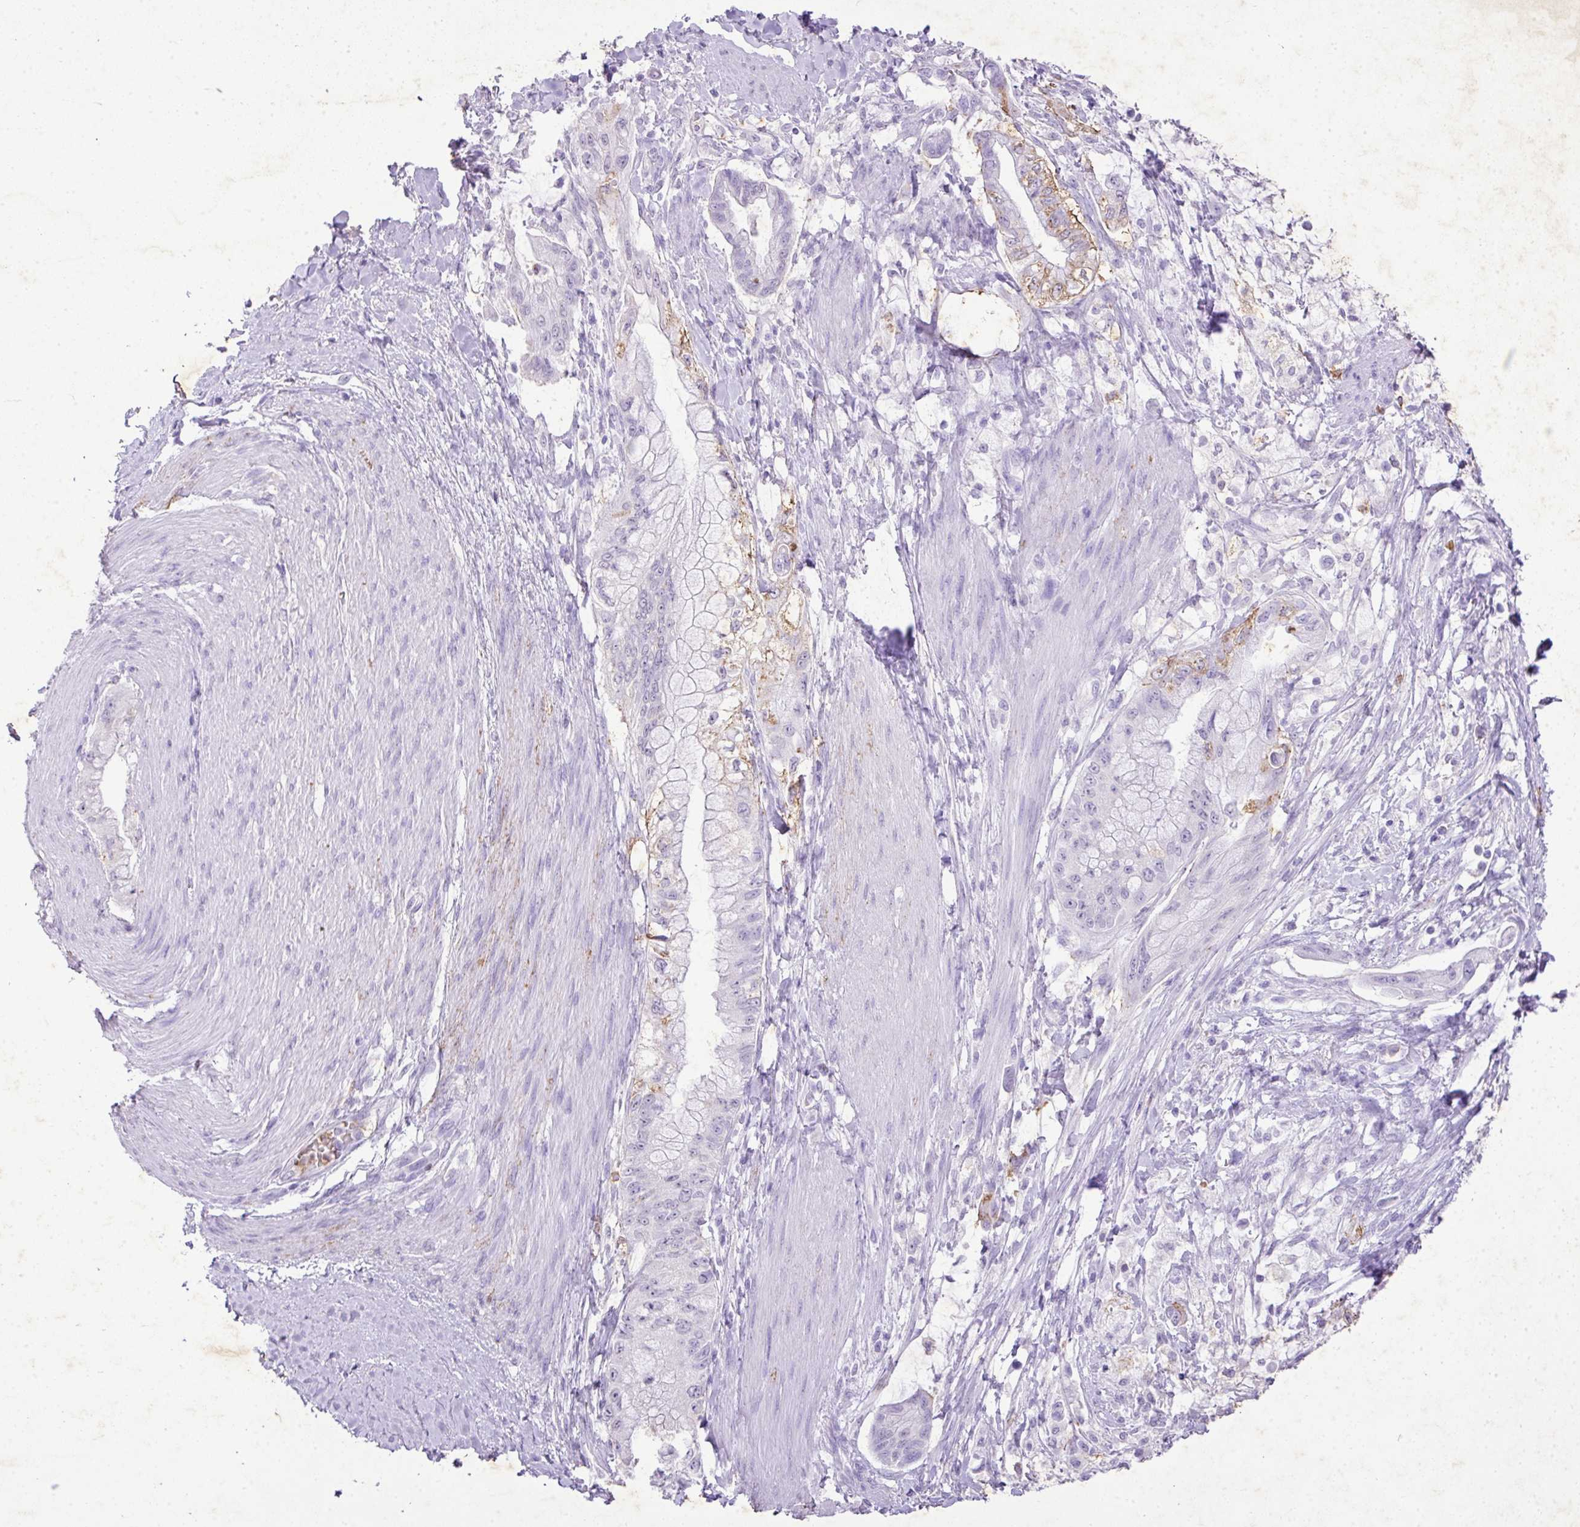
{"staining": {"intensity": "moderate", "quantity": "<25%", "location": "cytoplasmic/membranous"}, "tissue": "pancreatic cancer", "cell_type": "Tumor cells", "image_type": "cancer", "snomed": [{"axis": "morphology", "description": "Adenocarcinoma, NOS"}, {"axis": "topography", "description": "Pancreas"}], "caption": "This photomicrograph exhibits adenocarcinoma (pancreatic) stained with immunohistochemistry to label a protein in brown. The cytoplasmic/membranous of tumor cells show moderate positivity for the protein. Nuclei are counter-stained blue.", "gene": "KCNJ11", "patient": {"sex": "male", "age": 48}}